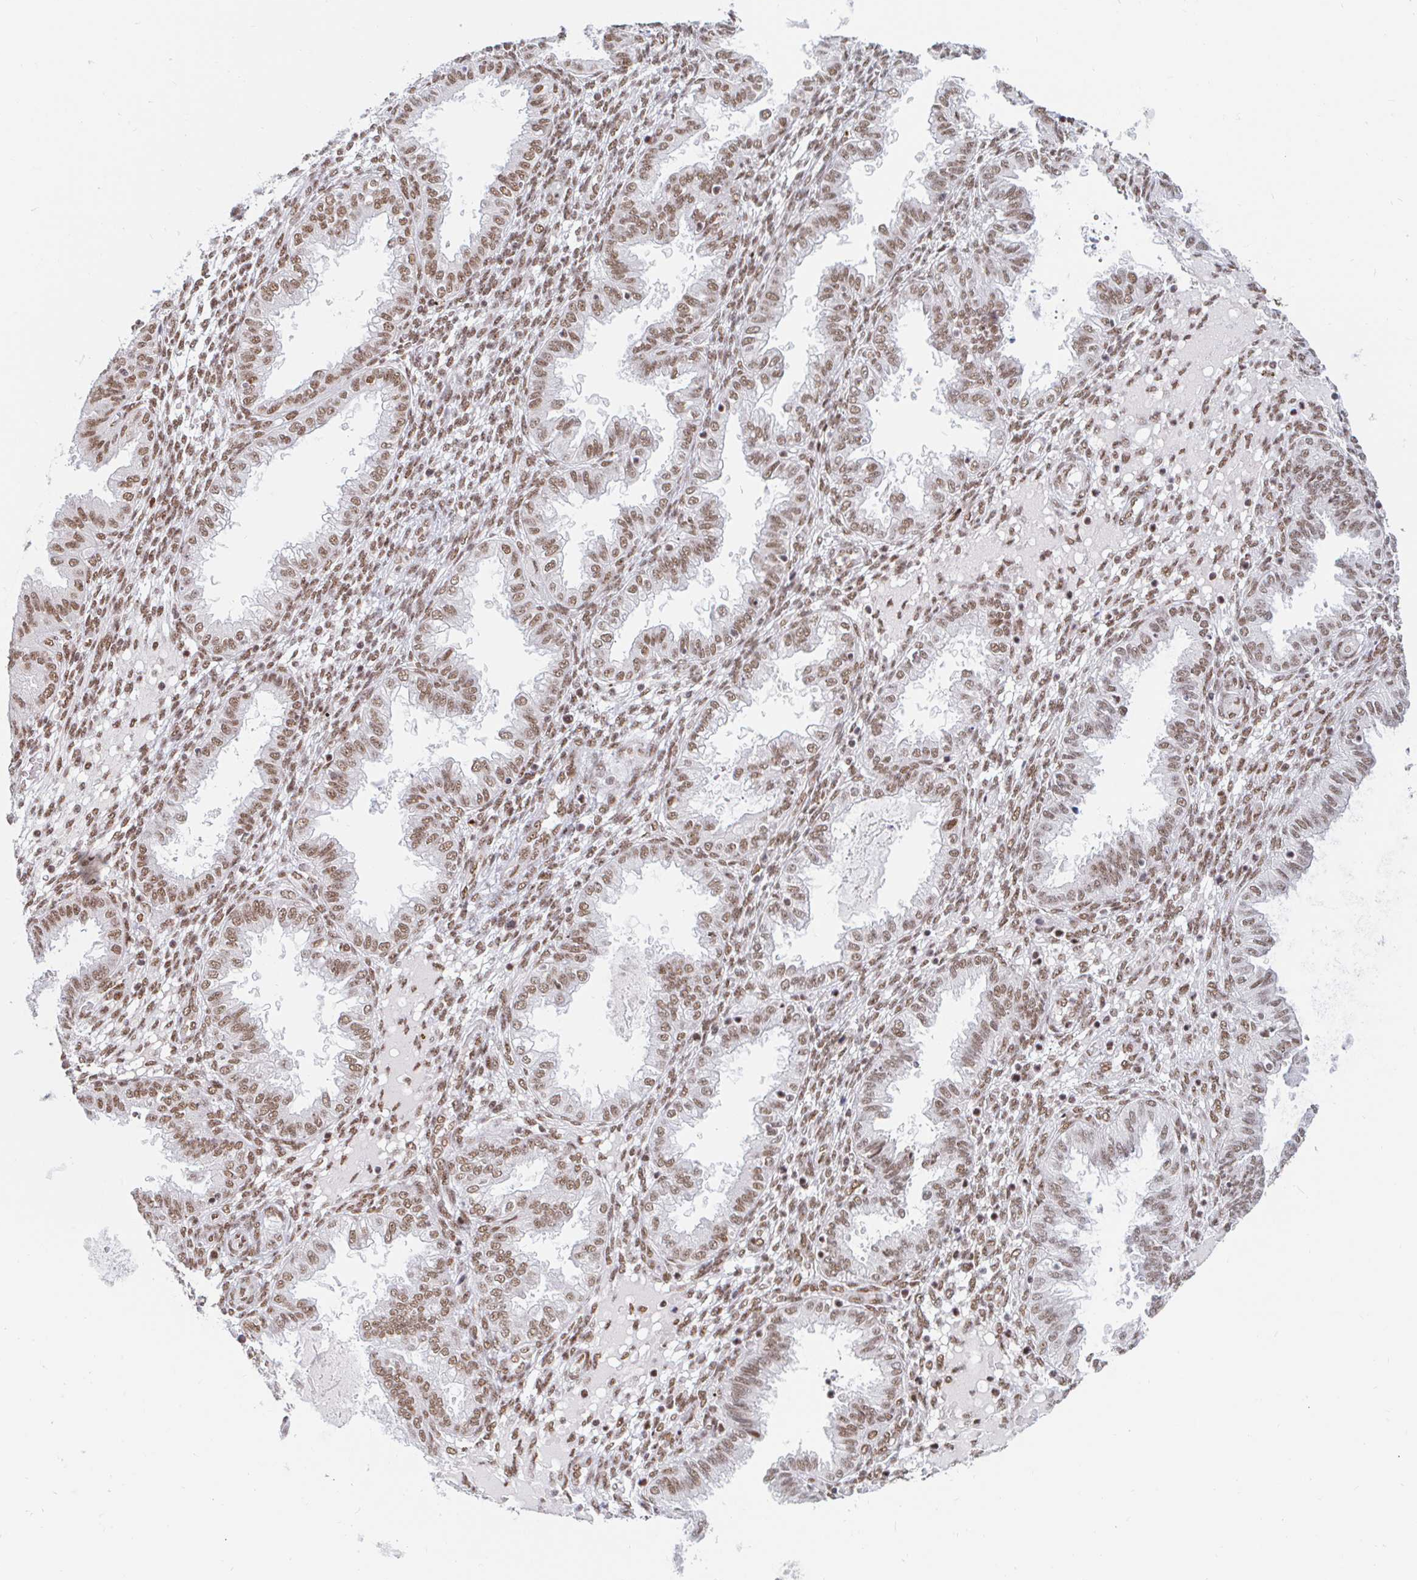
{"staining": {"intensity": "strong", "quantity": "25%-75%", "location": "nuclear"}, "tissue": "endometrium", "cell_type": "Cells in endometrial stroma", "image_type": "normal", "snomed": [{"axis": "morphology", "description": "Normal tissue, NOS"}, {"axis": "topography", "description": "Endometrium"}], "caption": "High-magnification brightfield microscopy of unremarkable endometrium stained with DAB (brown) and counterstained with hematoxylin (blue). cells in endometrial stroma exhibit strong nuclear positivity is appreciated in approximately25%-75% of cells.", "gene": "RBMXL1", "patient": {"sex": "female", "age": 33}}